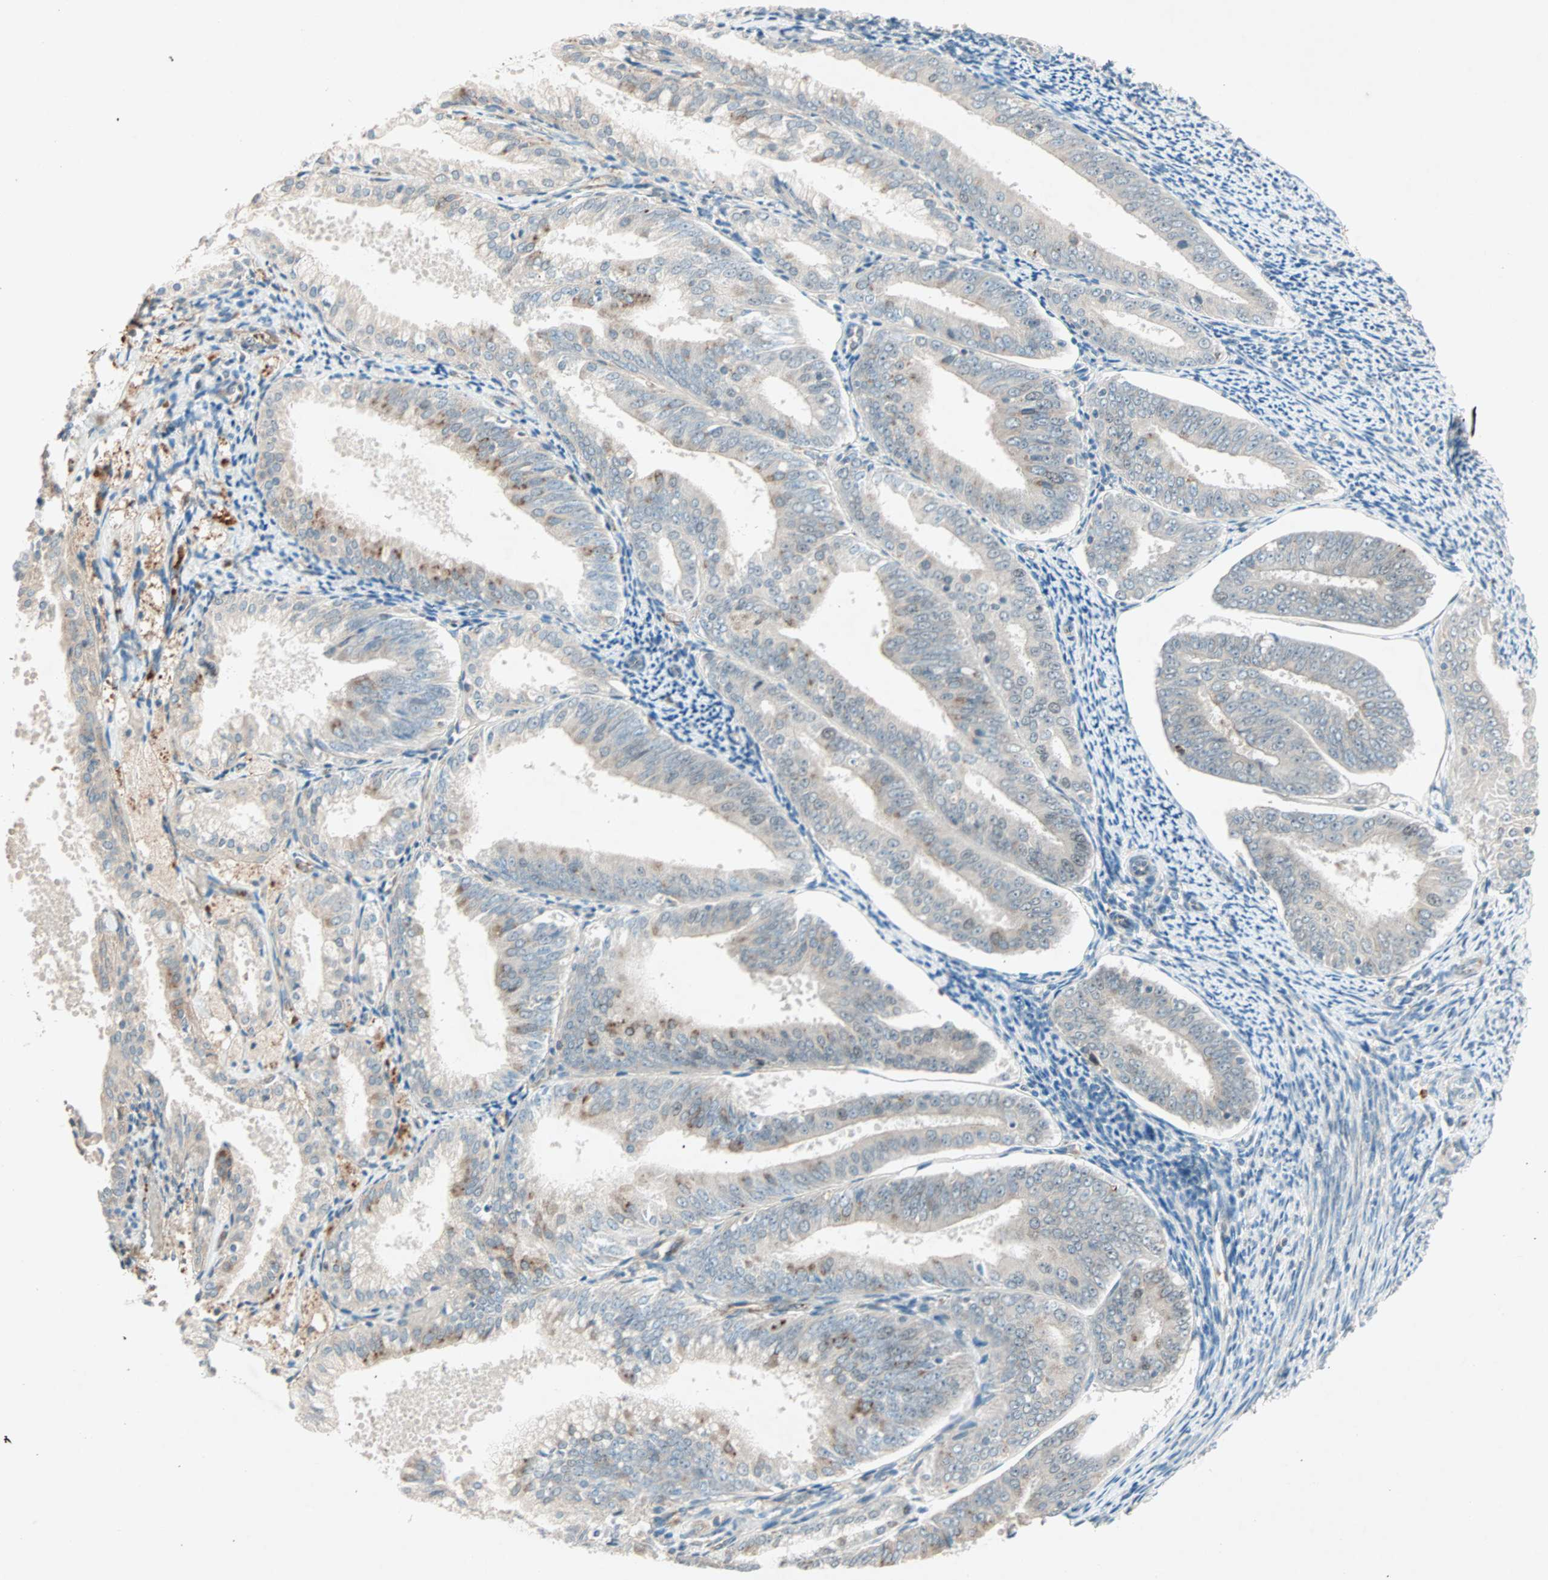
{"staining": {"intensity": "weak", "quantity": ">75%", "location": "cytoplasmic/membranous"}, "tissue": "endometrial cancer", "cell_type": "Tumor cells", "image_type": "cancer", "snomed": [{"axis": "morphology", "description": "Adenocarcinoma, NOS"}, {"axis": "topography", "description": "Endometrium"}], "caption": "High-magnification brightfield microscopy of adenocarcinoma (endometrial) stained with DAB (3,3'-diaminobenzidine) (brown) and counterstained with hematoxylin (blue). tumor cells exhibit weak cytoplasmic/membranous expression is appreciated in about>75% of cells. (DAB IHC, brown staining for protein, blue staining for nuclei).", "gene": "ZNF37A", "patient": {"sex": "female", "age": 63}}